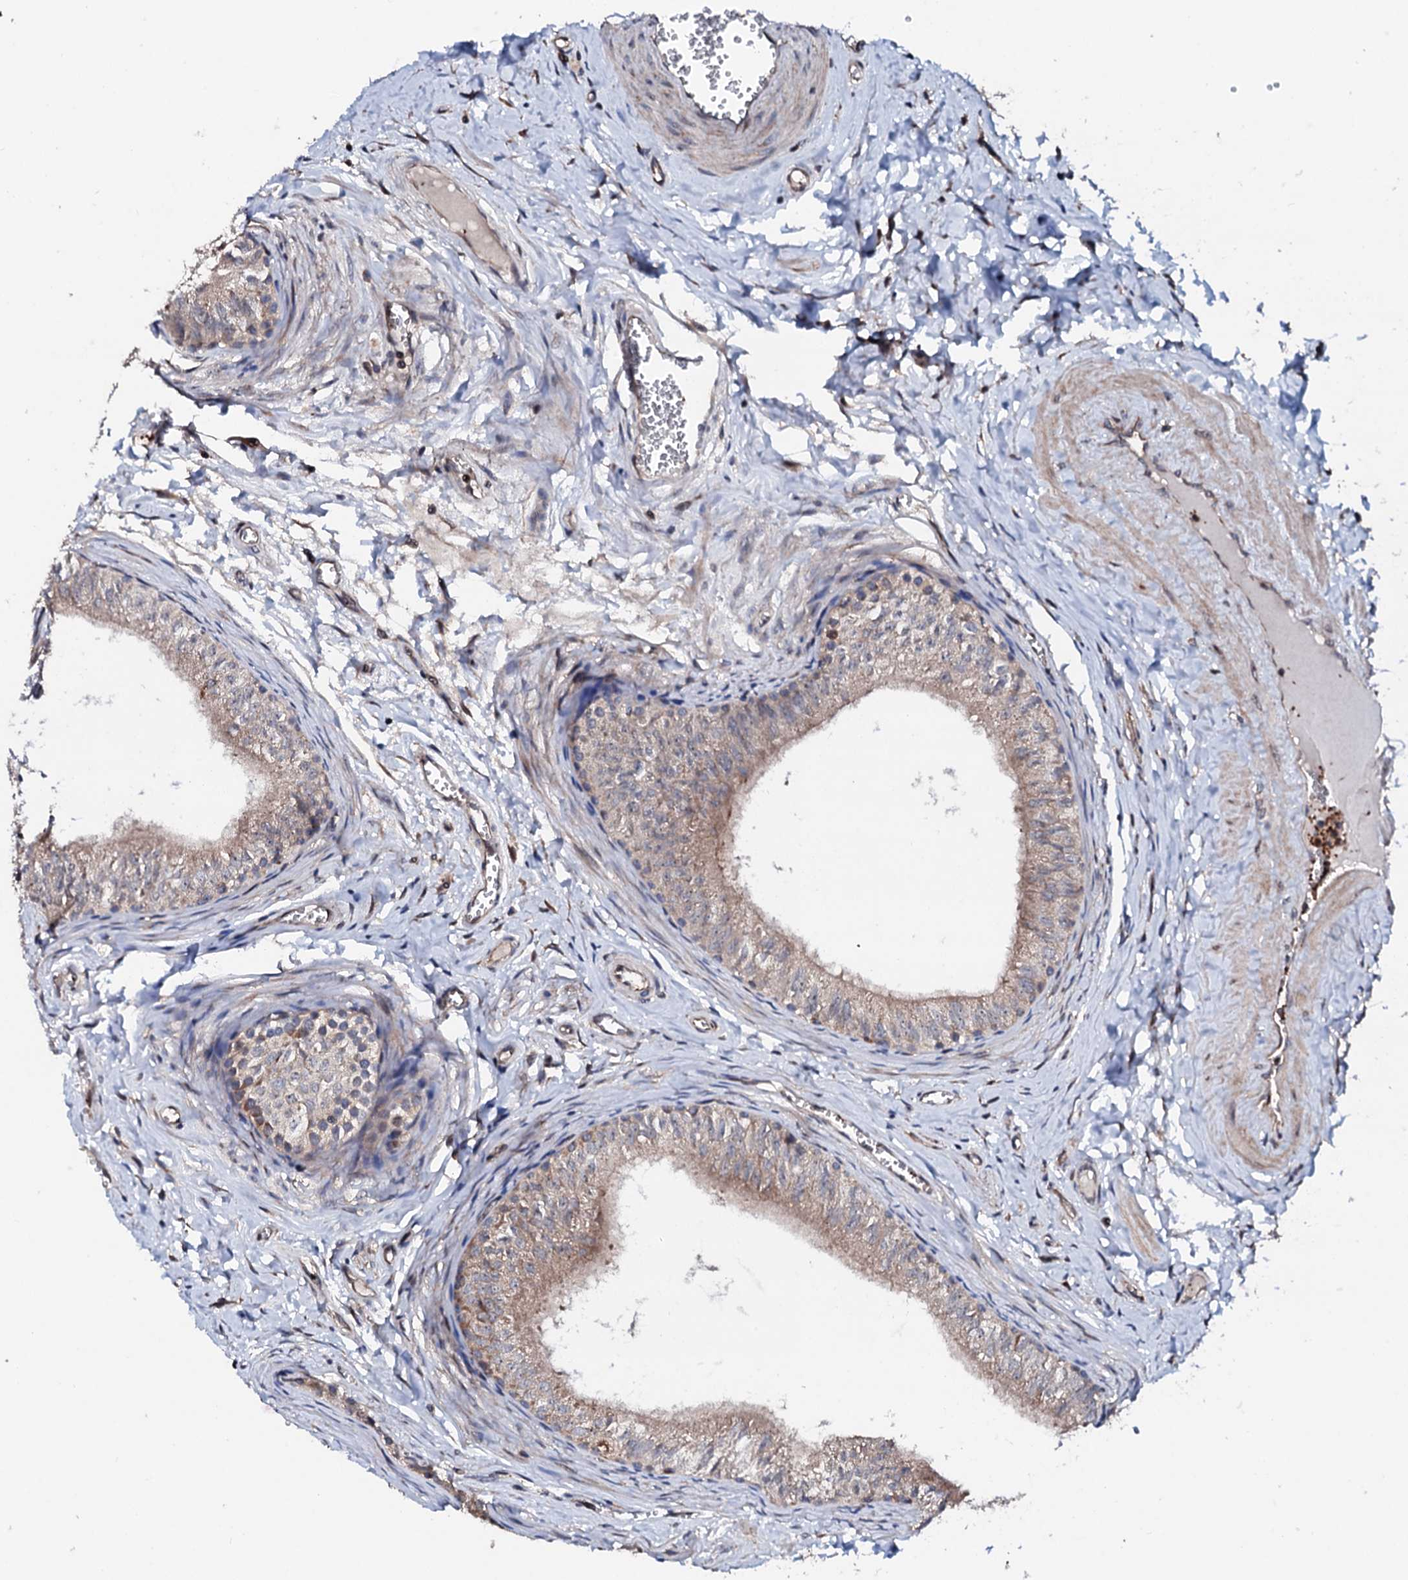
{"staining": {"intensity": "strong", "quantity": "25%-75%", "location": "cytoplasmic/membranous"}, "tissue": "epididymis", "cell_type": "Glandular cells", "image_type": "normal", "snomed": [{"axis": "morphology", "description": "Normal tissue, NOS"}, {"axis": "topography", "description": "Epididymis"}], "caption": "Glandular cells demonstrate high levels of strong cytoplasmic/membranous staining in approximately 25%-75% of cells in benign epididymis. (DAB (3,3'-diaminobenzidine) IHC with brightfield microscopy, high magnification).", "gene": "ENSG00000256591", "patient": {"sex": "male", "age": 42}}